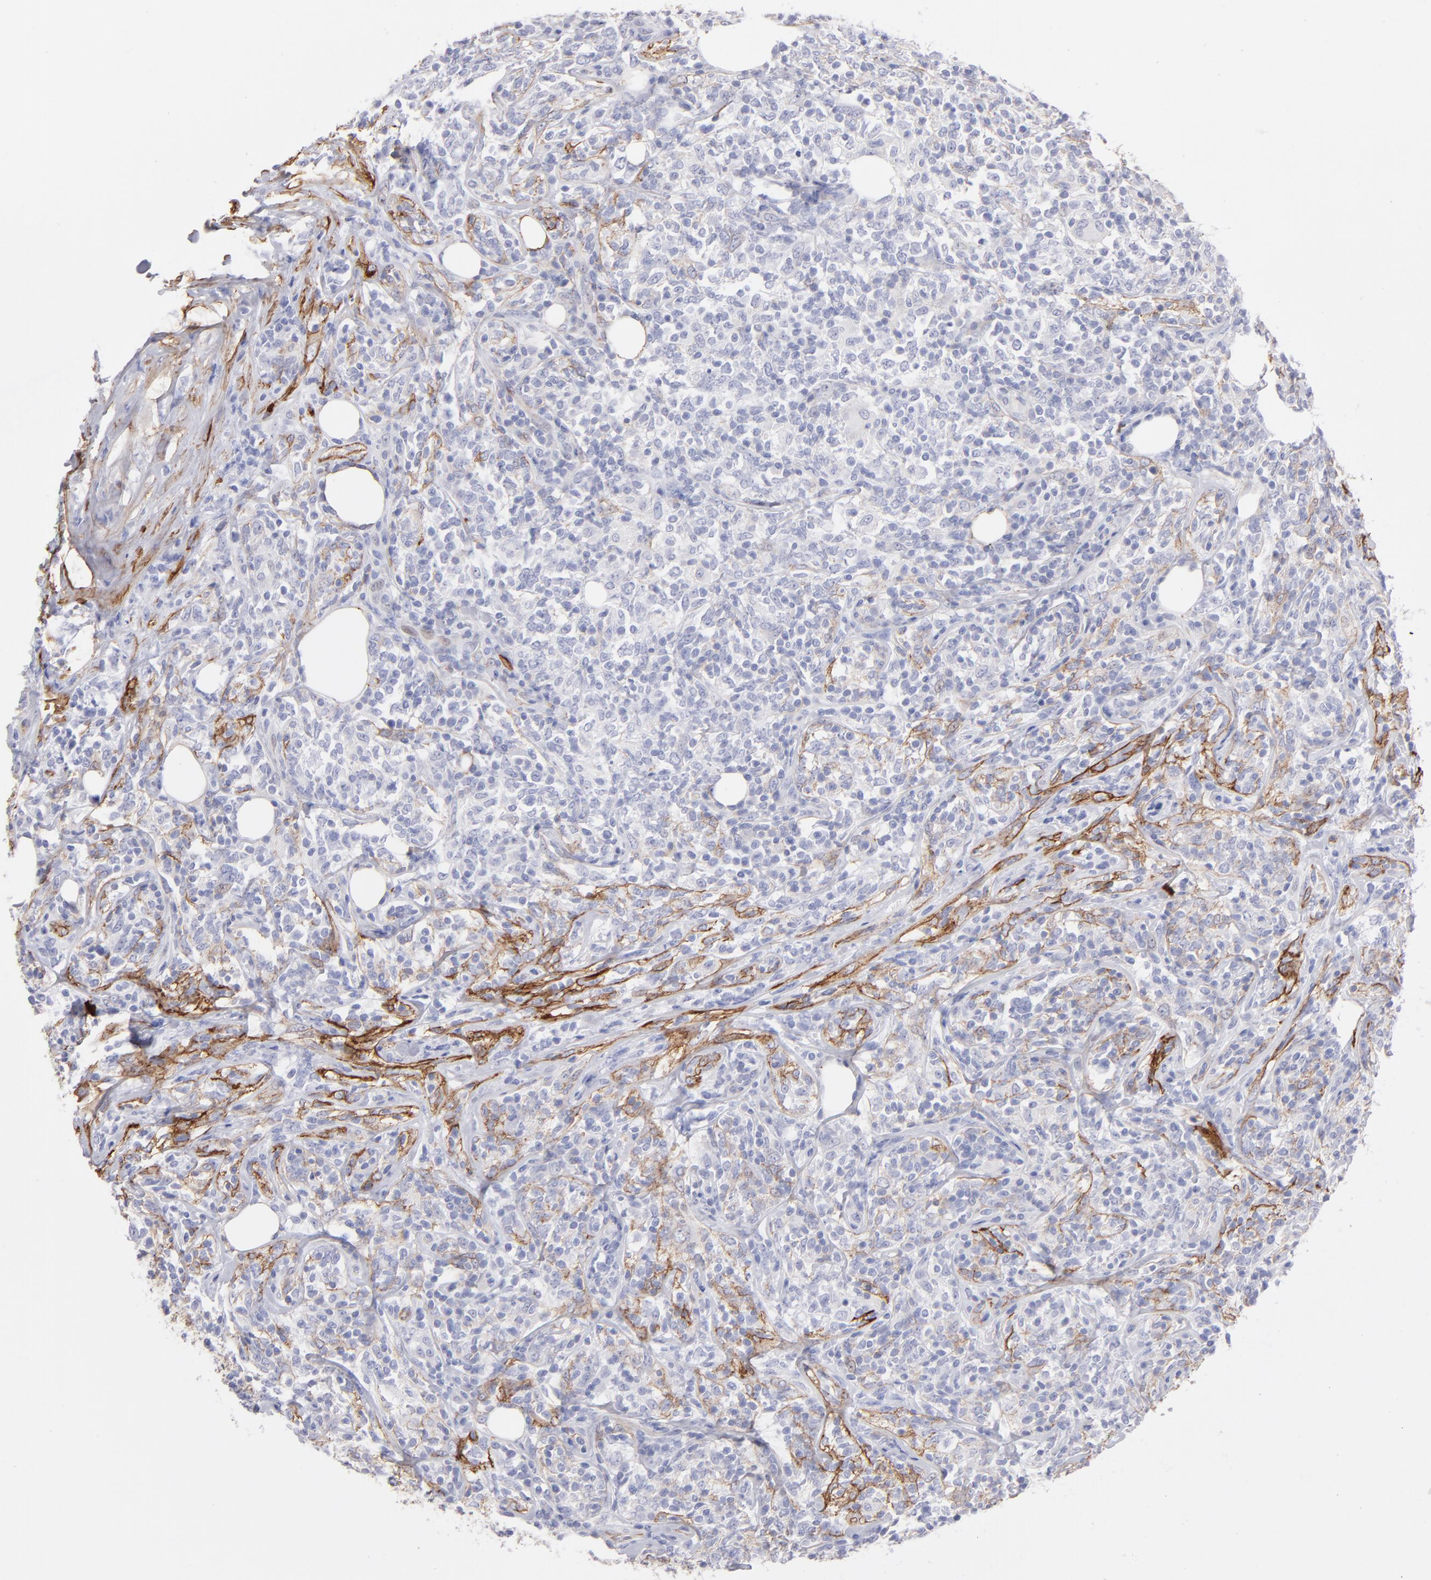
{"staining": {"intensity": "weak", "quantity": "<25%", "location": "cytoplasmic/membranous"}, "tissue": "lymphoma", "cell_type": "Tumor cells", "image_type": "cancer", "snomed": [{"axis": "morphology", "description": "Malignant lymphoma, non-Hodgkin's type, High grade"}, {"axis": "topography", "description": "Lymph node"}], "caption": "Immunohistochemistry of malignant lymphoma, non-Hodgkin's type (high-grade) demonstrates no staining in tumor cells. Brightfield microscopy of immunohistochemistry (IHC) stained with DAB (brown) and hematoxylin (blue), captured at high magnification.", "gene": "AHNAK2", "patient": {"sex": "female", "age": 84}}